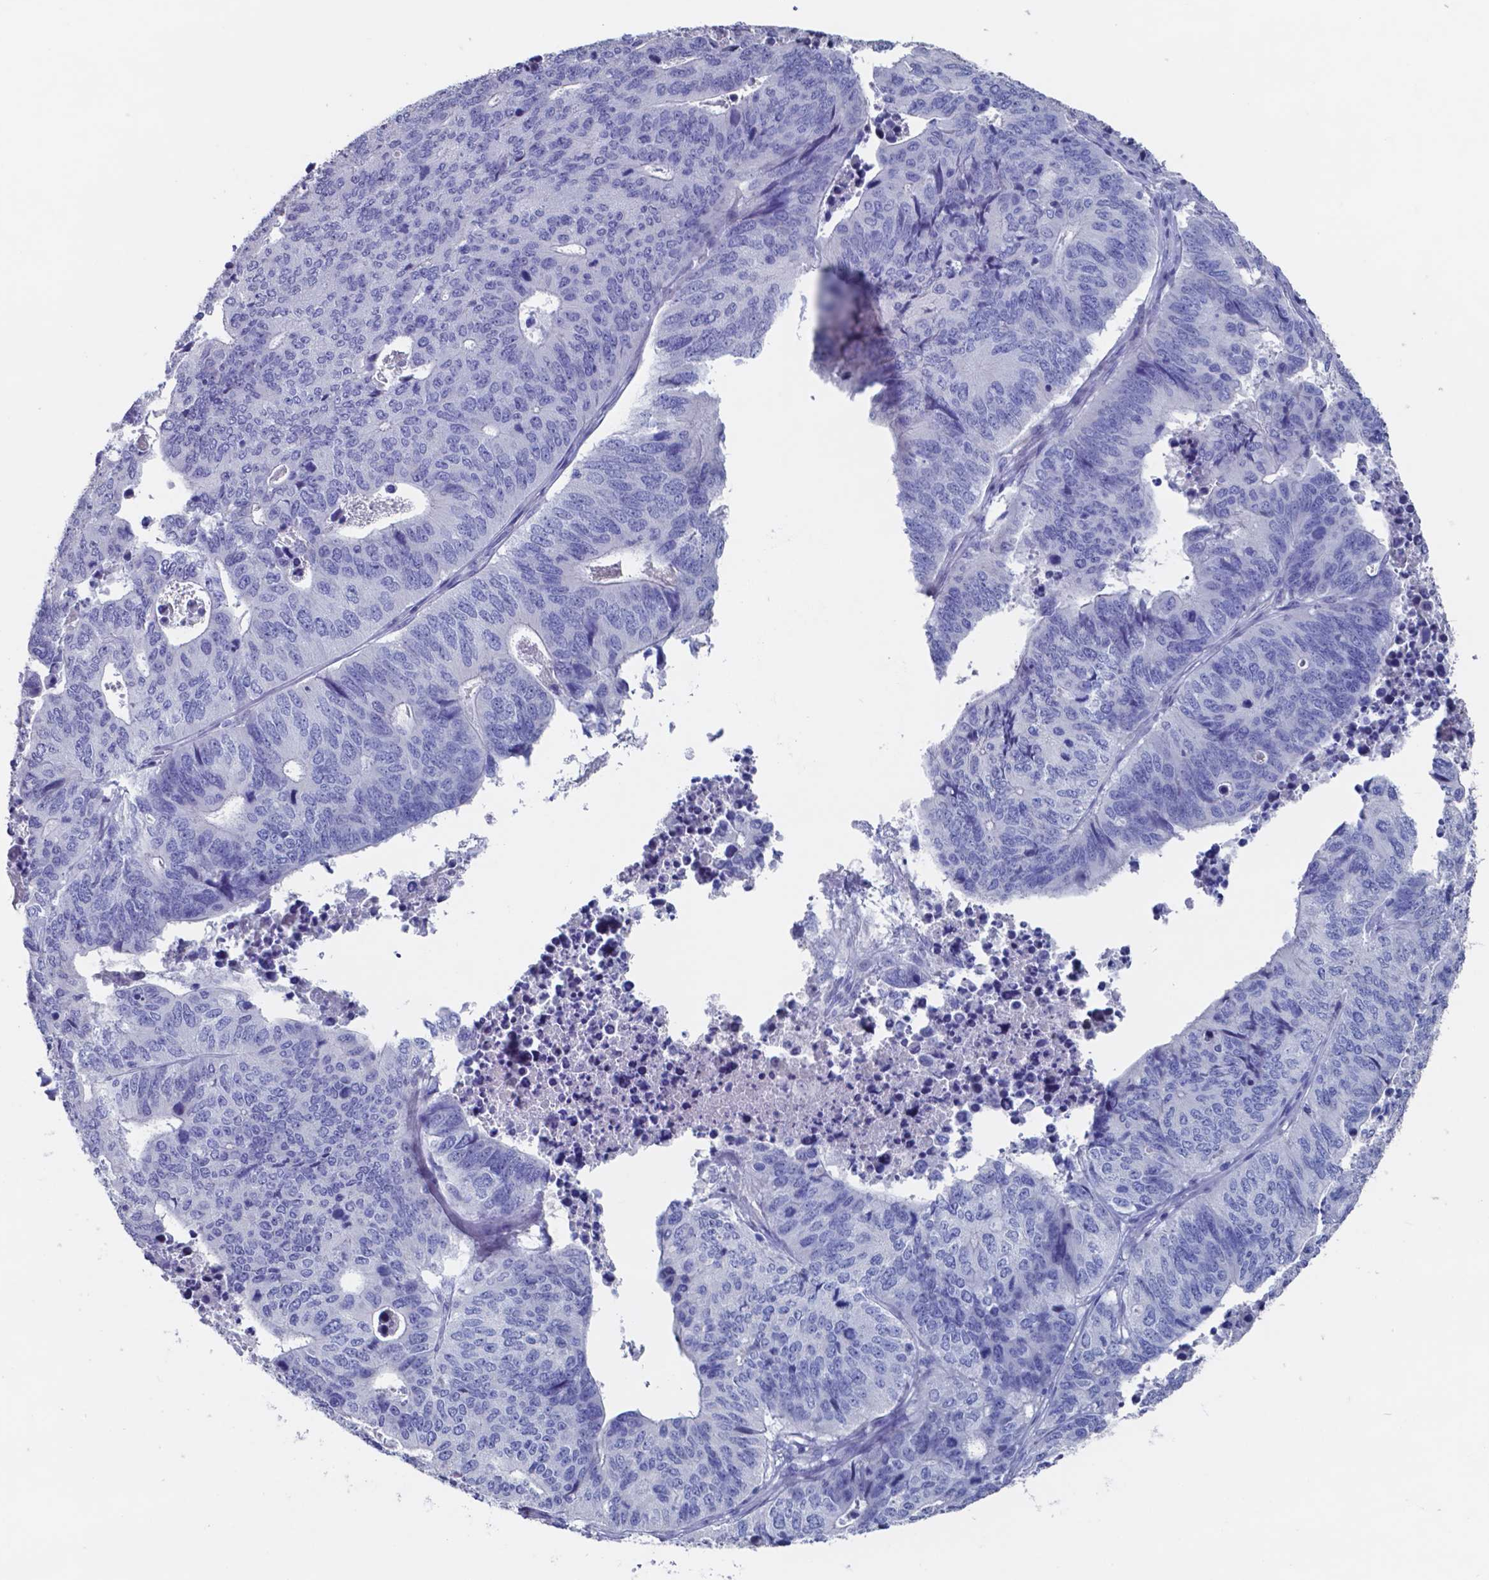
{"staining": {"intensity": "negative", "quantity": "none", "location": "none"}, "tissue": "stomach cancer", "cell_type": "Tumor cells", "image_type": "cancer", "snomed": [{"axis": "morphology", "description": "Adenocarcinoma, NOS"}, {"axis": "topography", "description": "Stomach, upper"}], "caption": "Tumor cells are negative for brown protein staining in stomach adenocarcinoma. Nuclei are stained in blue.", "gene": "TTR", "patient": {"sex": "female", "age": 67}}